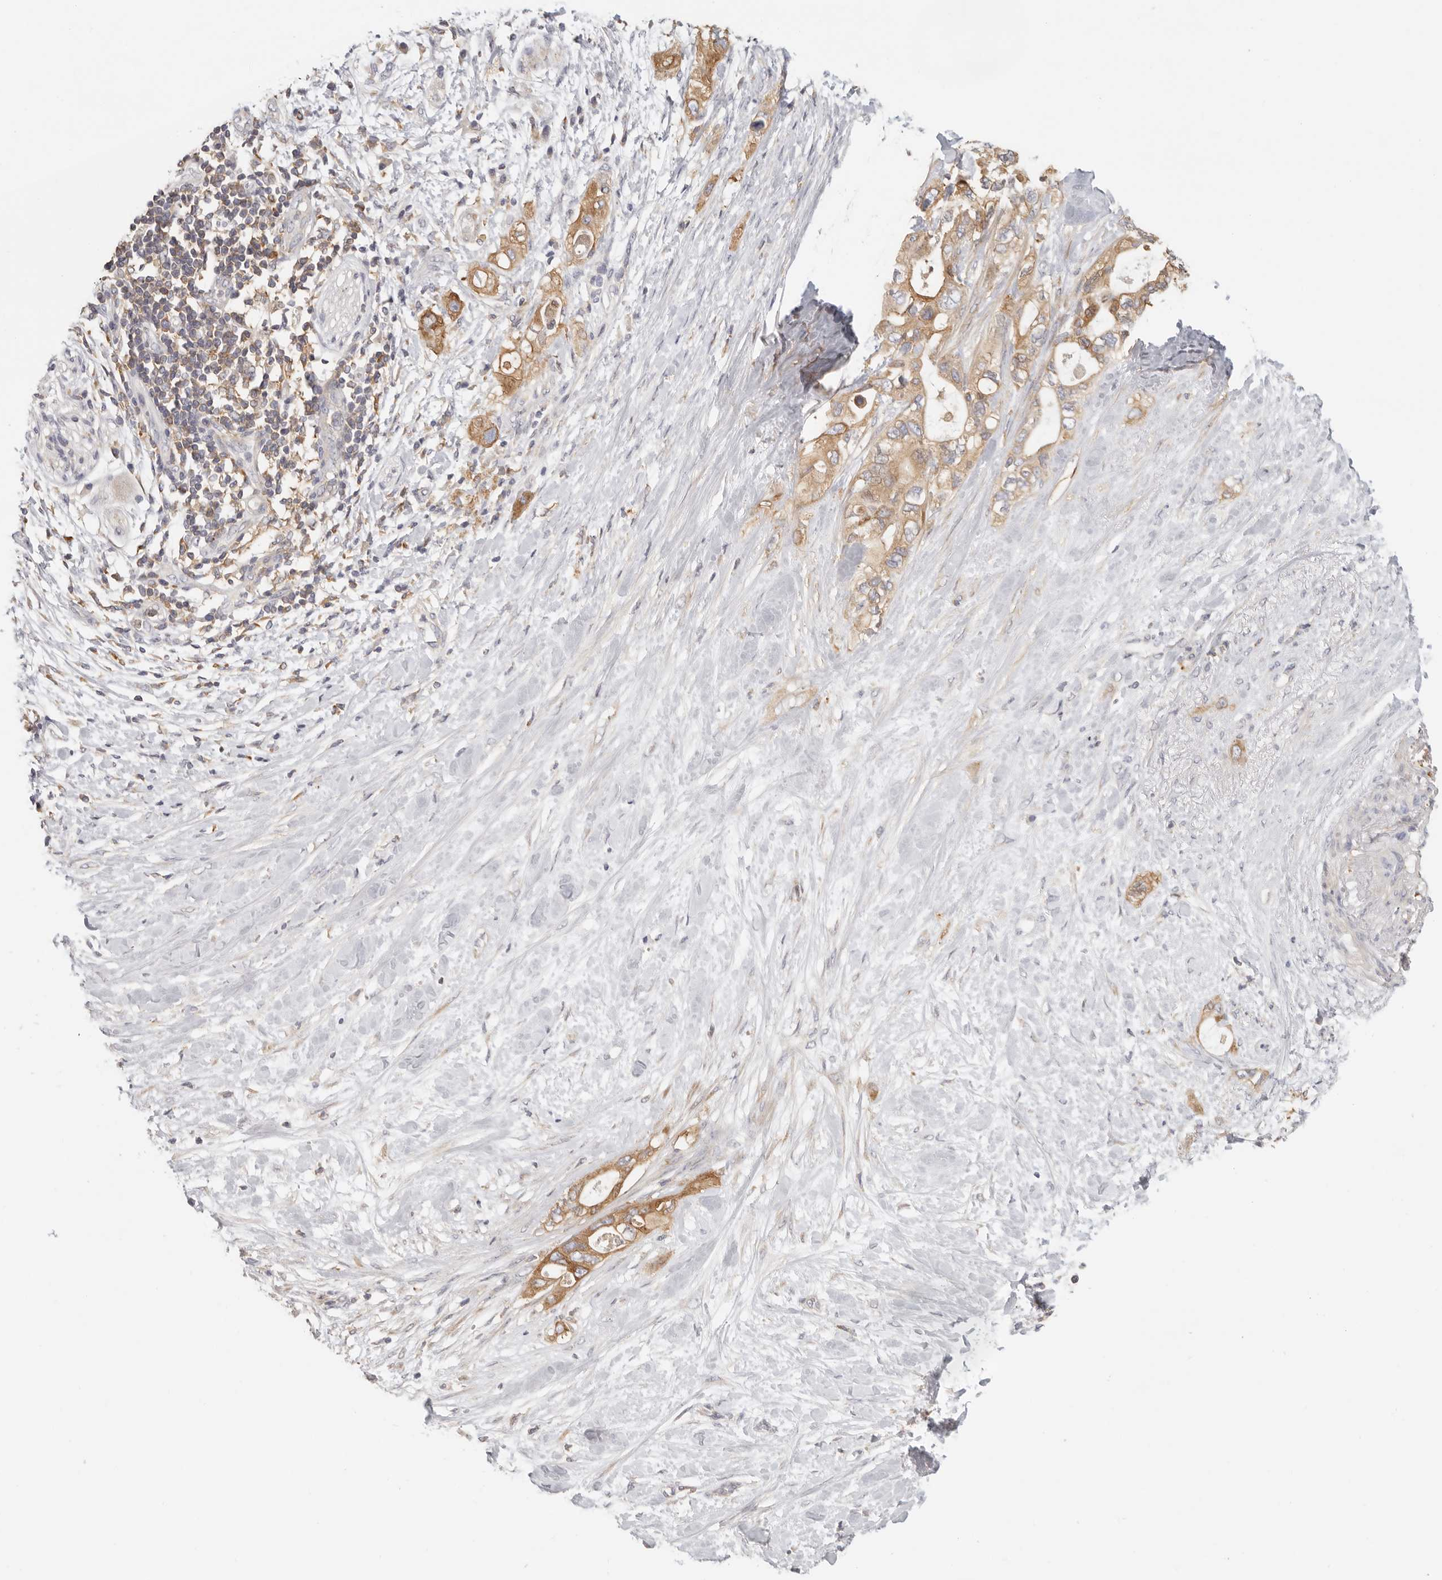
{"staining": {"intensity": "moderate", "quantity": ">75%", "location": "cytoplasmic/membranous"}, "tissue": "pancreatic cancer", "cell_type": "Tumor cells", "image_type": "cancer", "snomed": [{"axis": "morphology", "description": "Adenocarcinoma, NOS"}, {"axis": "topography", "description": "Pancreas"}], "caption": "IHC (DAB (3,3'-diaminobenzidine)) staining of pancreatic cancer (adenocarcinoma) demonstrates moderate cytoplasmic/membranous protein positivity in about >75% of tumor cells.", "gene": "ANXA9", "patient": {"sex": "female", "age": 56}}